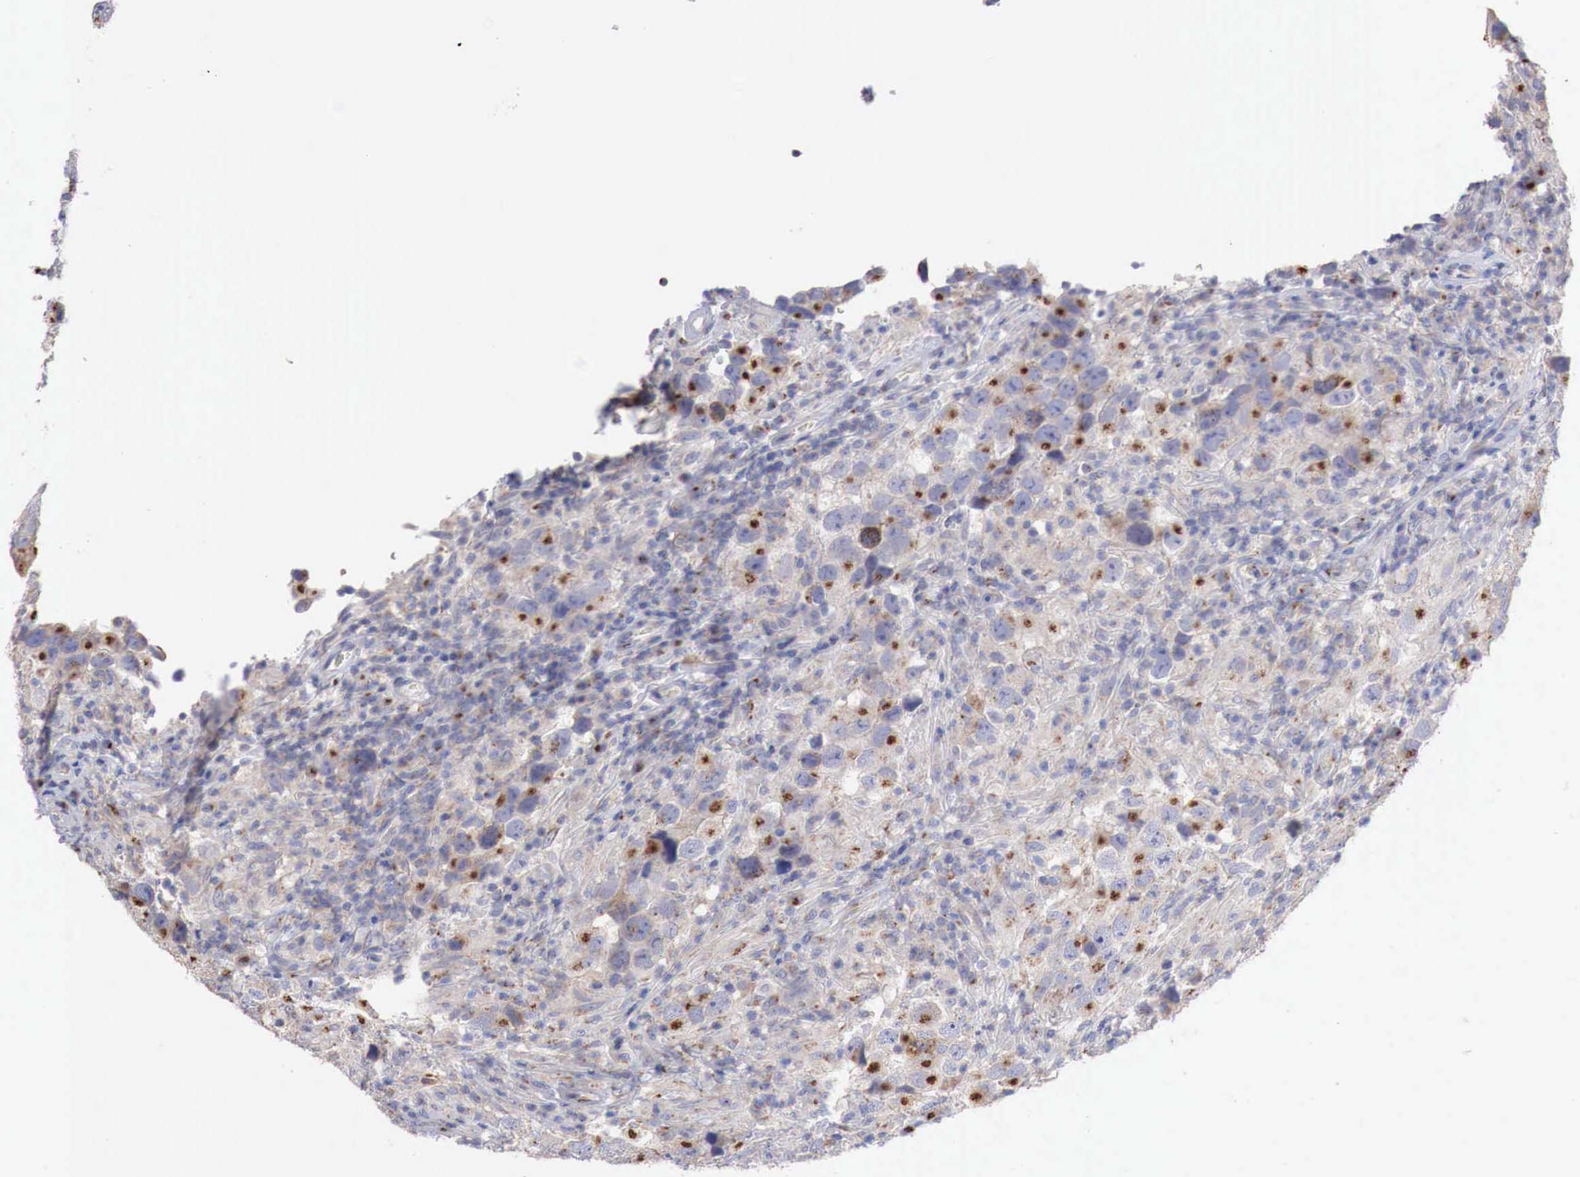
{"staining": {"intensity": "moderate", "quantity": "25%-75%", "location": "cytoplasmic/membranous"}, "tissue": "testis cancer", "cell_type": "Tumor cells", "image_type": "cancer", "snomed": [{"axis": "morphology", "description": "Carcinoma, Embryonal, NOS"}, {"axis": "topography", "description": "Testis"}], "caption": "IHC of human embryonal carcinoma (testis) demonstrates medium levels of moderate cytoplasmic/membranous positivity in approximately 25%-75% of tumor cells.", "gene": "SYAP1", "patient": {"sex": "male", "age": 21}}